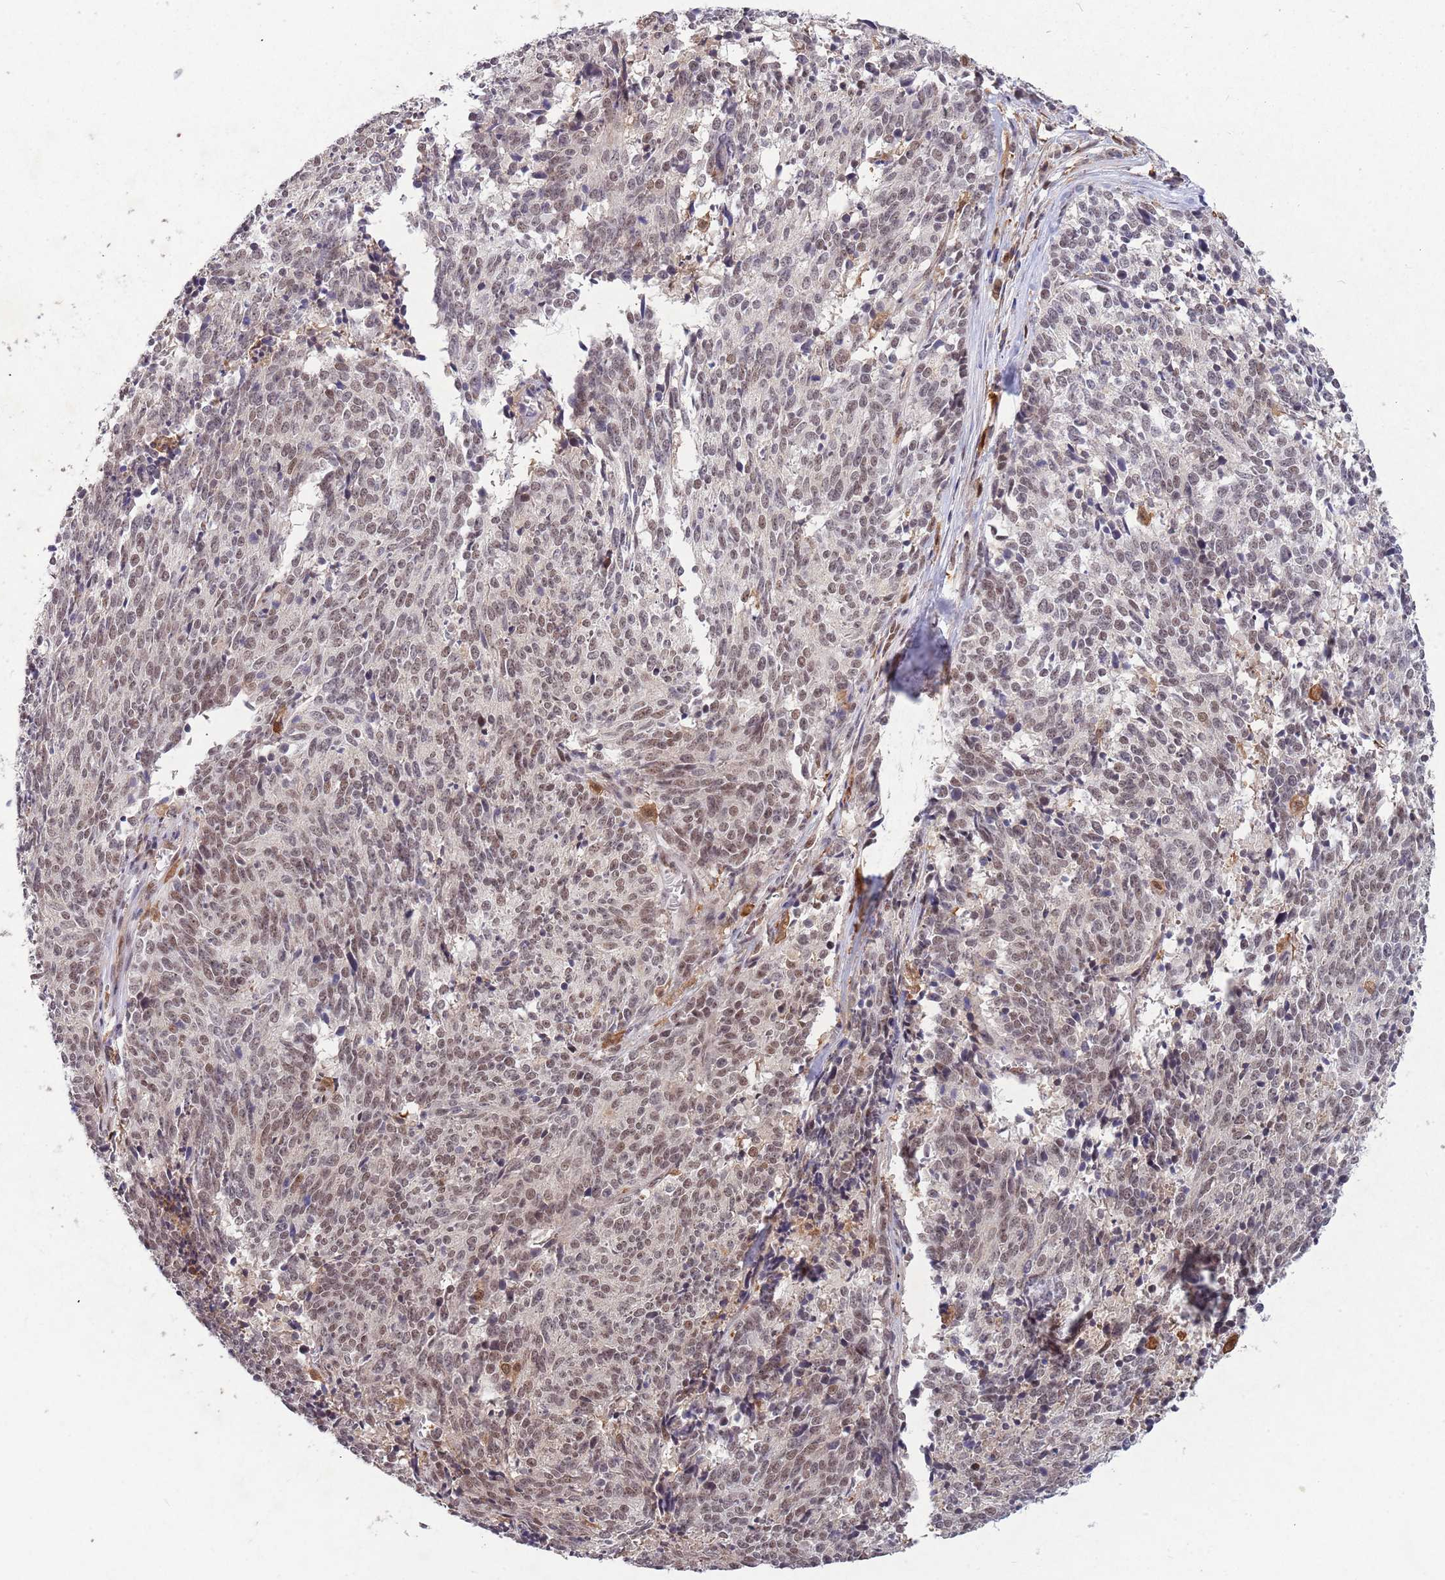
{"staining": {"intensity": "moderate", "quantity": "25%-75%", "location": "cytoplasmic/membranous,nuclear"}, "tissue": "cervical cancer", "cell_type": "Tumor cells", "image_type": "cancer", "snomed": [{"axis": "morphology", "description": "Squamous cell carcinoma, NOS"}, {"axis": "topography", "description": "Cervix"}], "caption": "About 25%-75% of tumor cells in human squamous cell carcinoma (cervical) reveal moderate cytoplasmic/membranous and nuclear protein expression as visualized by brown immunohistochemical staining.", "gene": "ZNF639", "patient": {"sex": "female", "age": 29}}